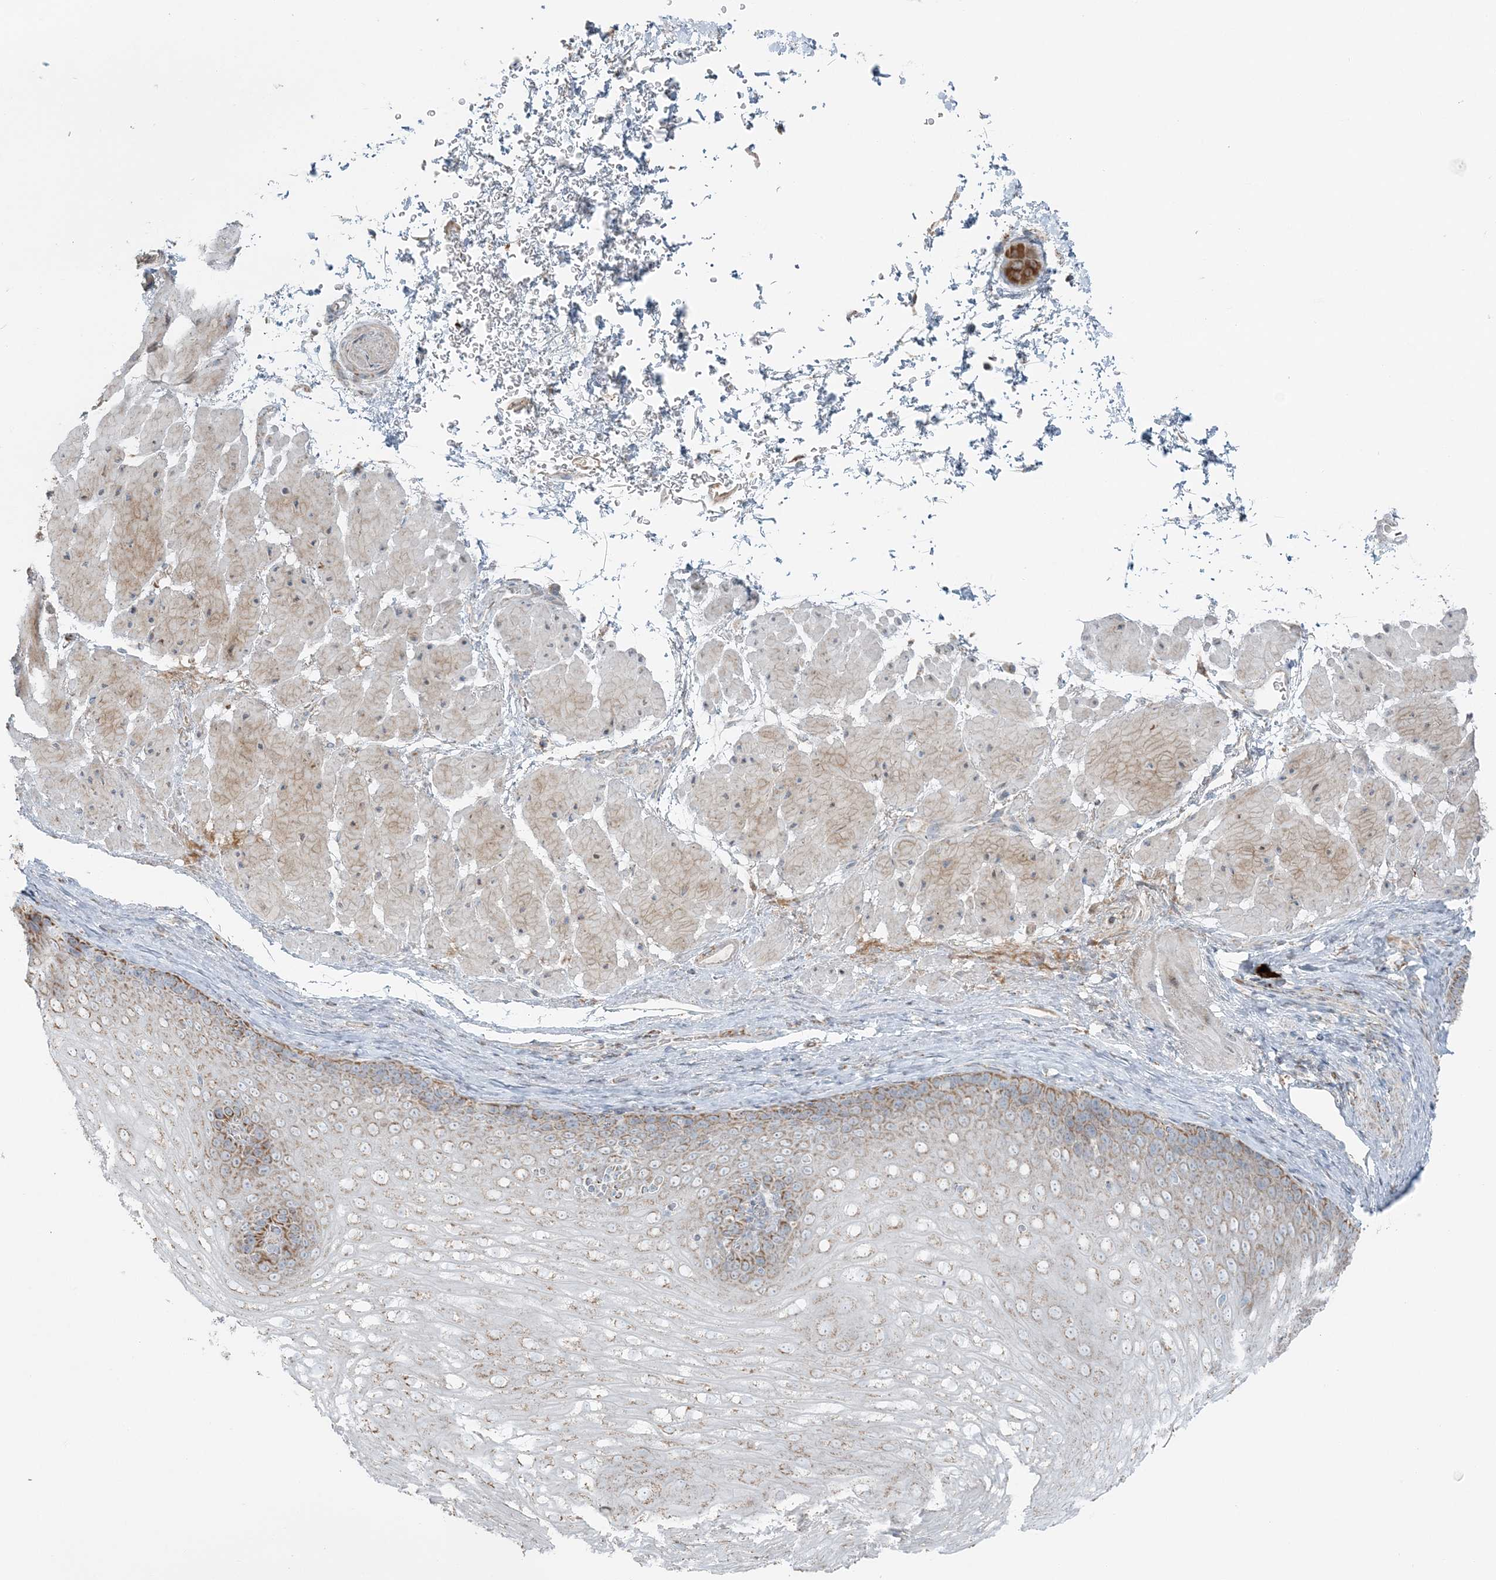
{"staining": {"intensity": "moderate", "quantity": ">75%", "location": "cytoplasmic/membranous"}, "tissue": "esophagus", "cell_type": "Squamous epithelial cells", "image_type": "normal", "snomed": [{"axis": "morphology", "description": "Normal tissue, NOS"}, {"axis": "topography", "description": "Esophagus"}], "caption": "This is an image of immunohistochemistry staining of unremarkable esophagus, which shows moderate expression in the cytoplasmic/membranous of squamous epithelial cells.", "gene": "SLC22A16", "patient": {"sex": "female", "age": 66}}